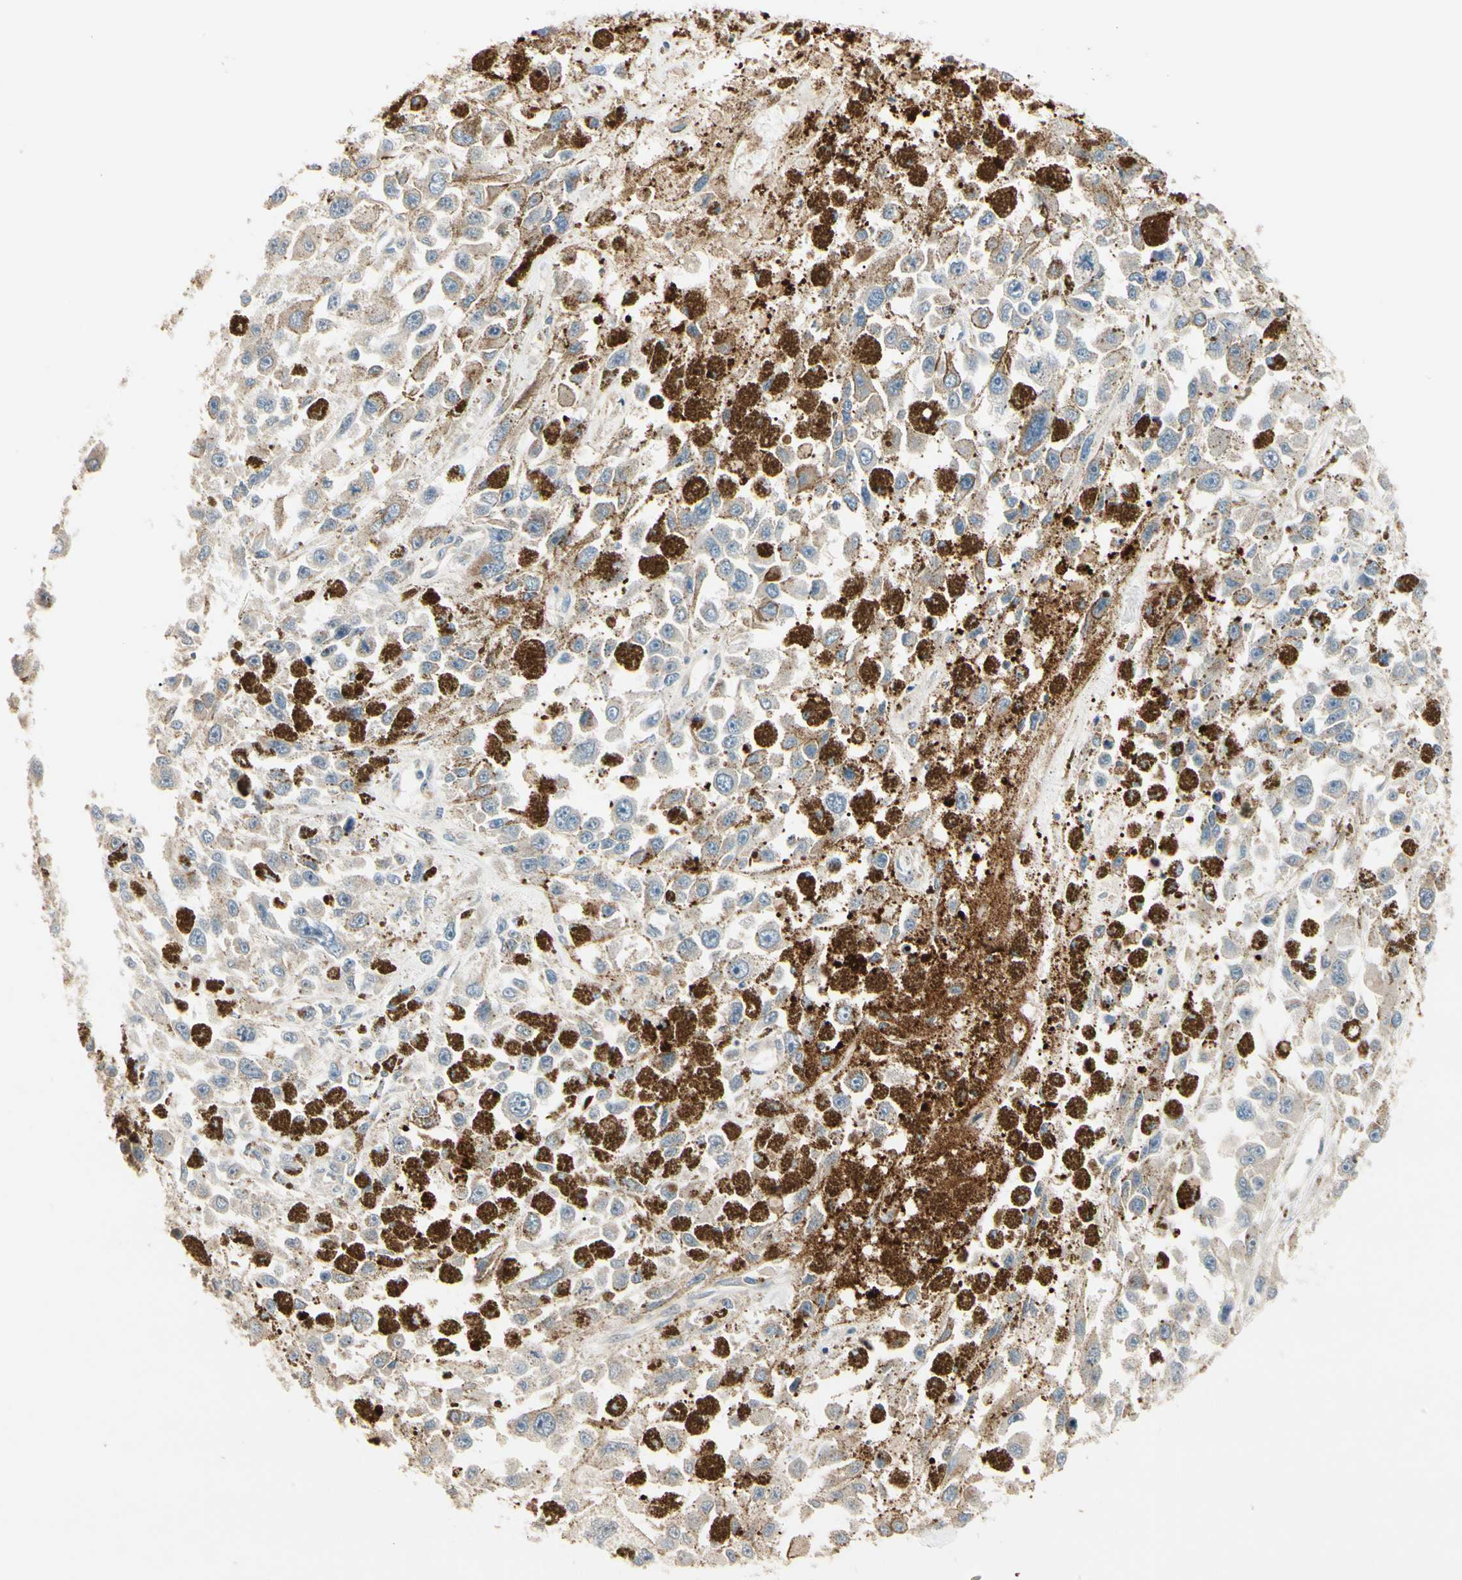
{"staining": {"intensity": "moderate", "quantity": ">75%", "location": "cytoplasmic/membranous"}, "tissue": "melanoma", "cell_type": "Tumor cells", "image_type": "cancer", "snomed": [{"axis": "morphology", "description": "Malignant melanoma, Metastatic site"}, {"axis": "topography", "description": "Lymph node"}], "caption": "High-magnification brightfield microscopy of melanoma stained with DAB (3,3'-diaminobenzidine) (brown) and counterstained with hematoxylin (blue). tumor cells exhibit moderate cytoplasmic/membranous staining is appreciated in approximately>75% of cells. (DAB = brown stain, brightfield microscopy at high magnification).", "gene": "F2R", "patient": {"sex": "male", "age": 59}}